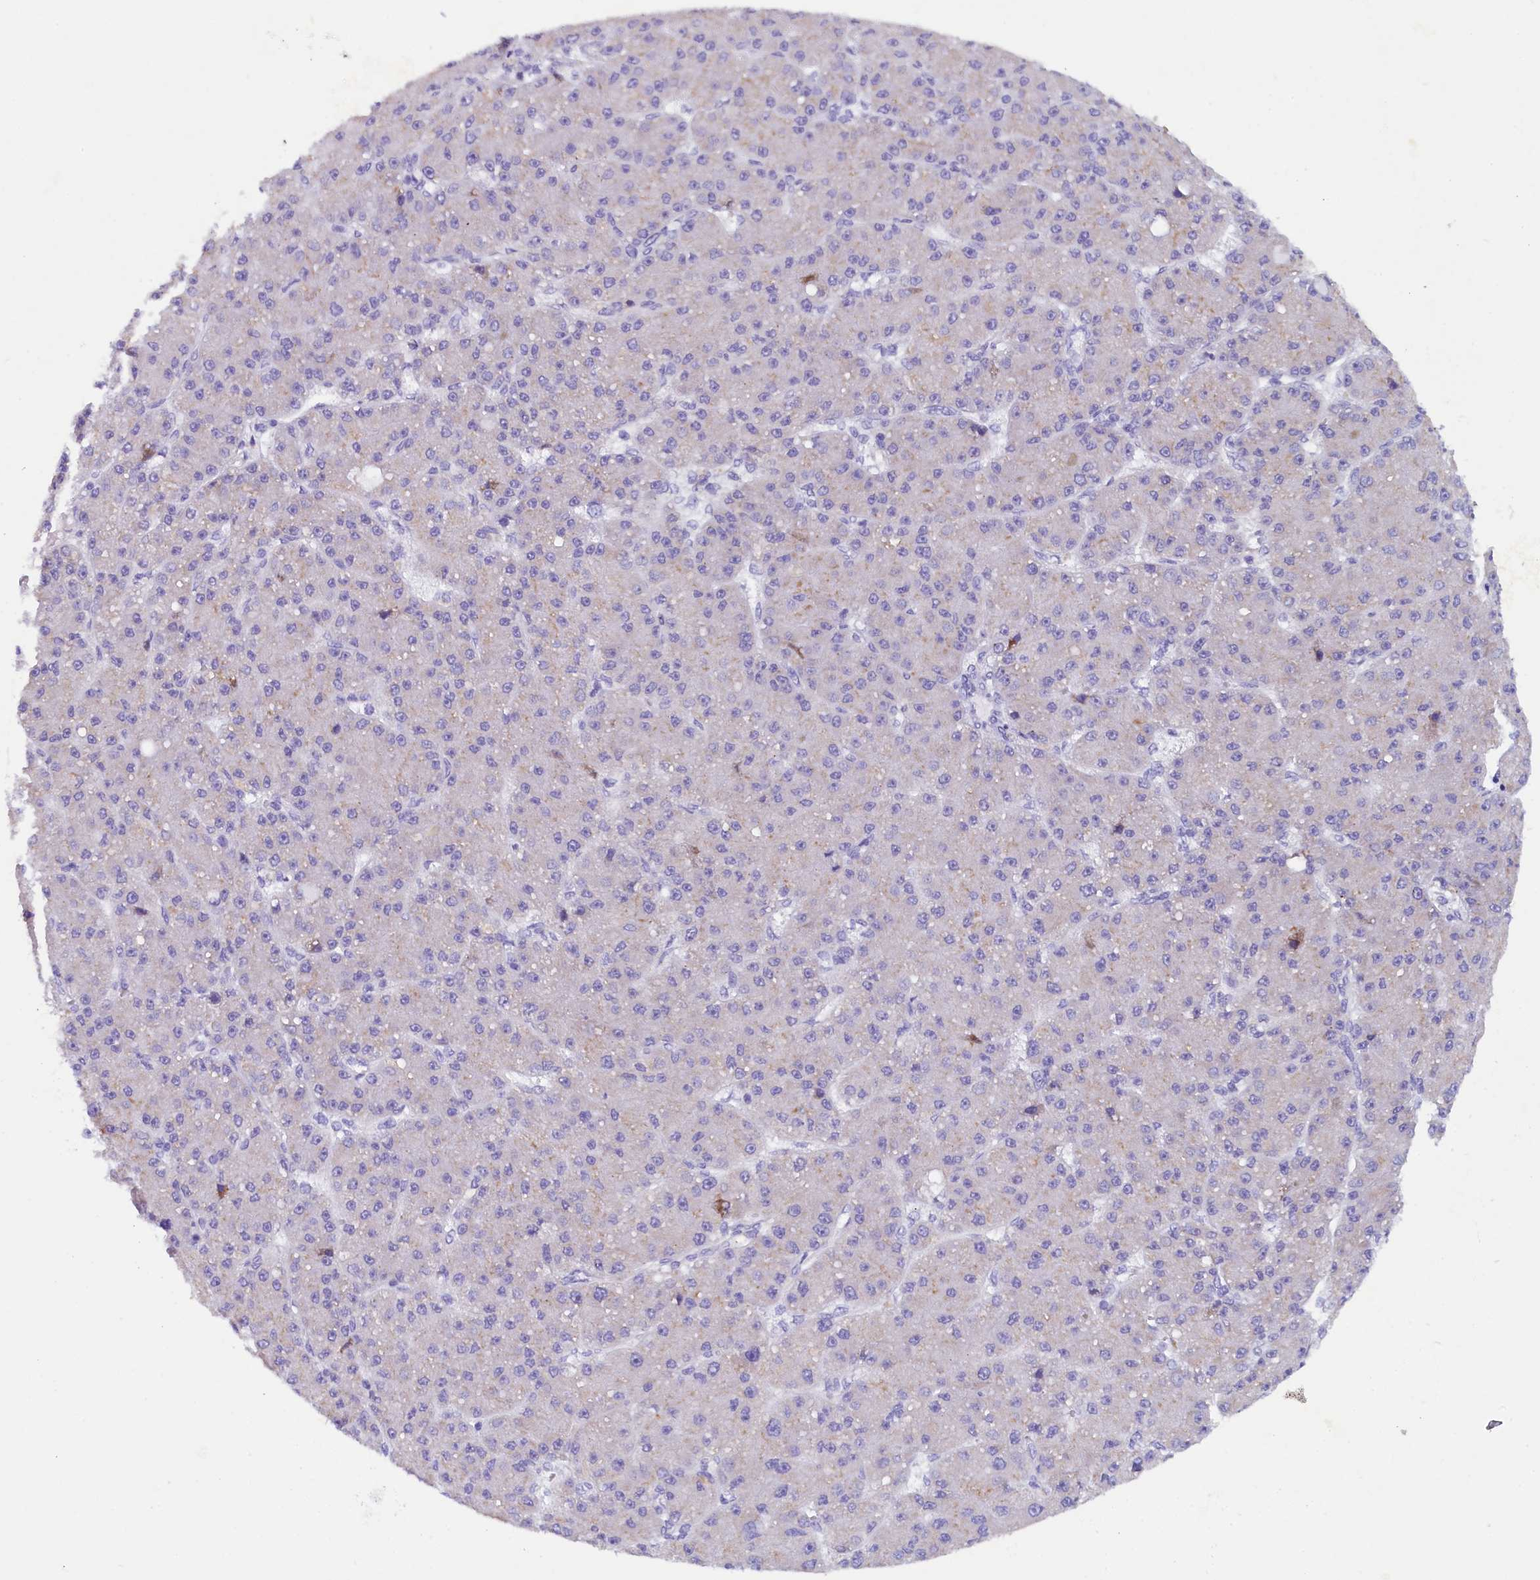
{"staining": {"intensity": "negative", "quantity": "none", "location": "none"}, "tissue": "liver cancer", "cell_type": "Tumor cells", "image_type": "cancer", "snomed": [{"axis": "morphology", "description": "Carcinoma, Hepatocellular, NOS"}, {"axis": "topography", "description": "Liver"}], "caption": "This is an IHC photomicrograph of human liver hepatocellular carcinoma. There is no expression in tumor cells.", "gene": "RTTN", "patient": {"sex": "male", "age": 67}}